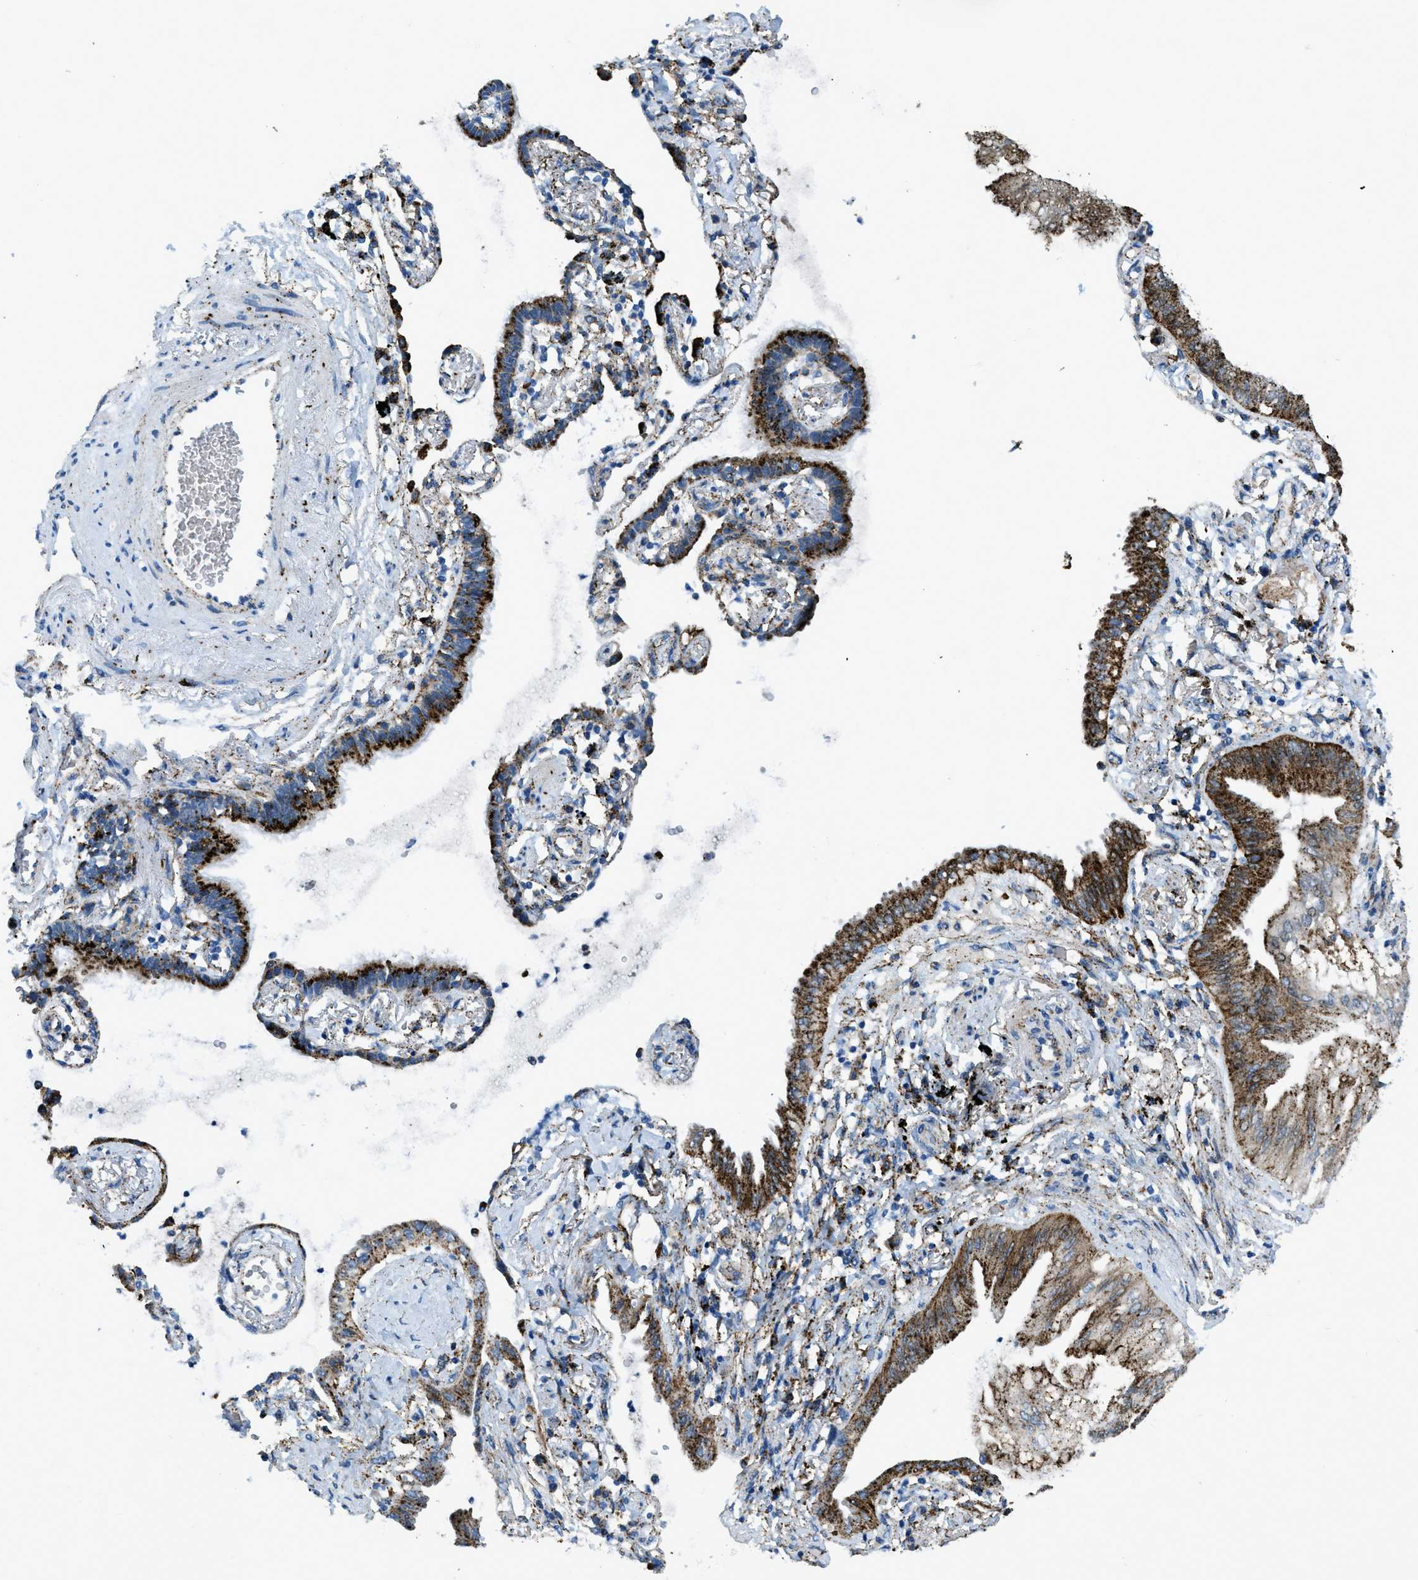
{"staining": {"intensity": "strong", "quantity": ">75%", "location": "cytoplasmic/membranous"}, "tissue": "lung cancer", "cell_type": "Tumor cells", "image_type": "cancer", "snomed": [{"axis": "morphology", "description": "Normal tissue, NOS"}, {"axis": "morphology", "description": "Adenocarcinoma, NOS"}, {"axis": "topography", "description": "Bronchus"}, {"axis": "topography", "description": "Lung"}], "caption": "Adenocarcinoma (lung) stained with a brown dye shows strong cytoplasmic/membranous positive expression in approximately >75% of tumor cells.", "gene": "SCARB2", "patient": {"sex": "female", "age": 70}}